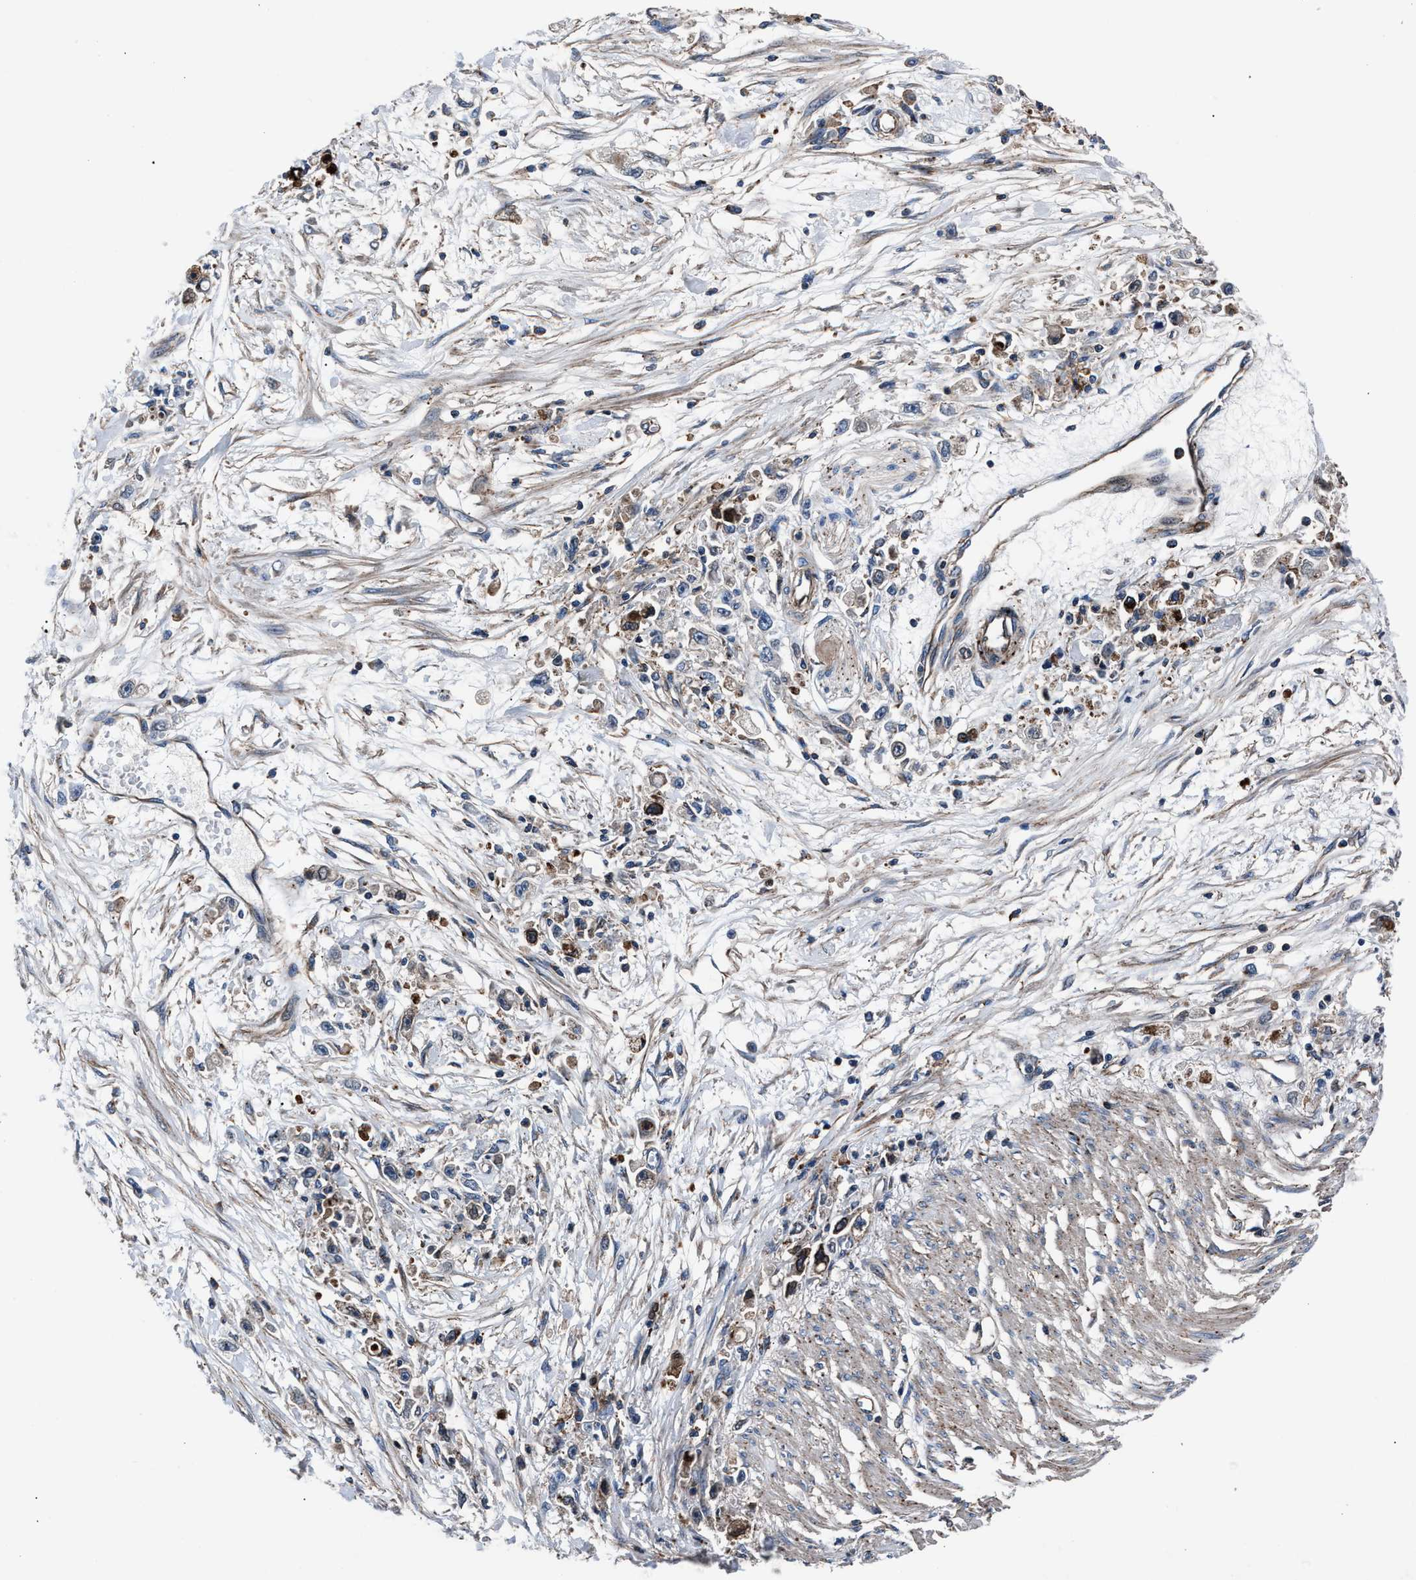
{"staining": {"intensity": "negative", "quantity": "none", "location": "none"}, "tissue": "stomach cancer", "cell_type": "Tumor cells", "image_type": "cancer", "snomed": [{"axis": "morphology", "description": "Adenocarcinoma, NOS"}, {"axis": "topography", "description": "Stomach"}], "caption": "Stomach cancer was stained to show a protein in brown. There is no significant staining in tumor cells. (DAB (3,3'-diaminobenzidine) IHC visualized using brightfield microscopy, high magnification).", "gene": "MFSD11", "patient": {"sex": "female", "age": 59}}